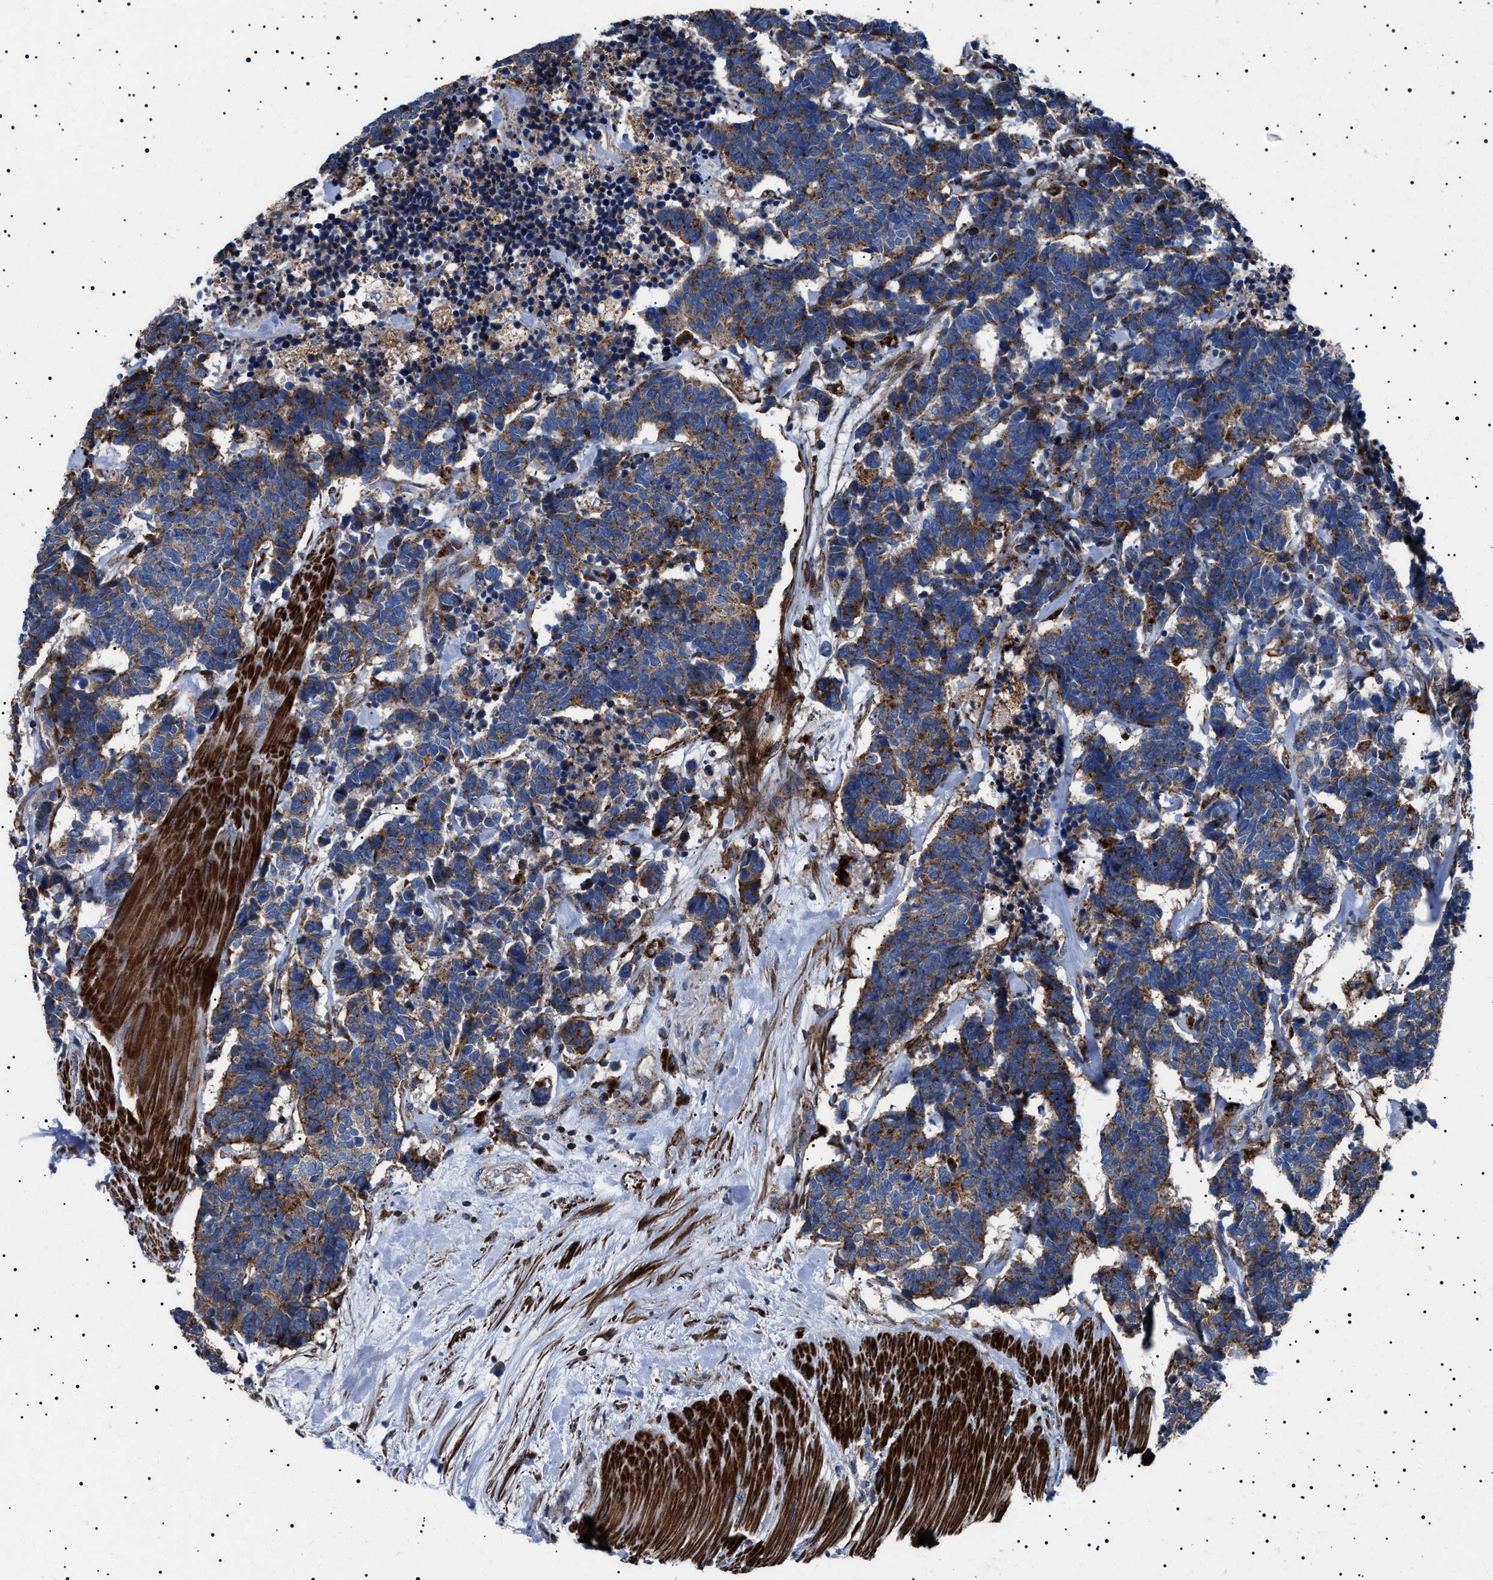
{"staining": {"intensity": "moderate", "quantity": ">75%", "location": "cytoplasmic/membranous"}, "tissue": "carcinoid", "cell_type": "Tumor cells", "image_type": "cancer", "snomed": [{"axis": "morphology", "description": "Carcinoma, NOS"}, {"axis": "morphology", "description": "Carcinoid, malignant, NOS"}, {"axis": "topography", "description": "Urinary bladder"}], "caption": "Immunohistochemical staining of malignant carcinoid shows medium levels of moderate cytoplasmic/membranous expression in about >75% of tumor cells.", "gene": "NEU1", "patient": {"sex": "male", "age": 57}}